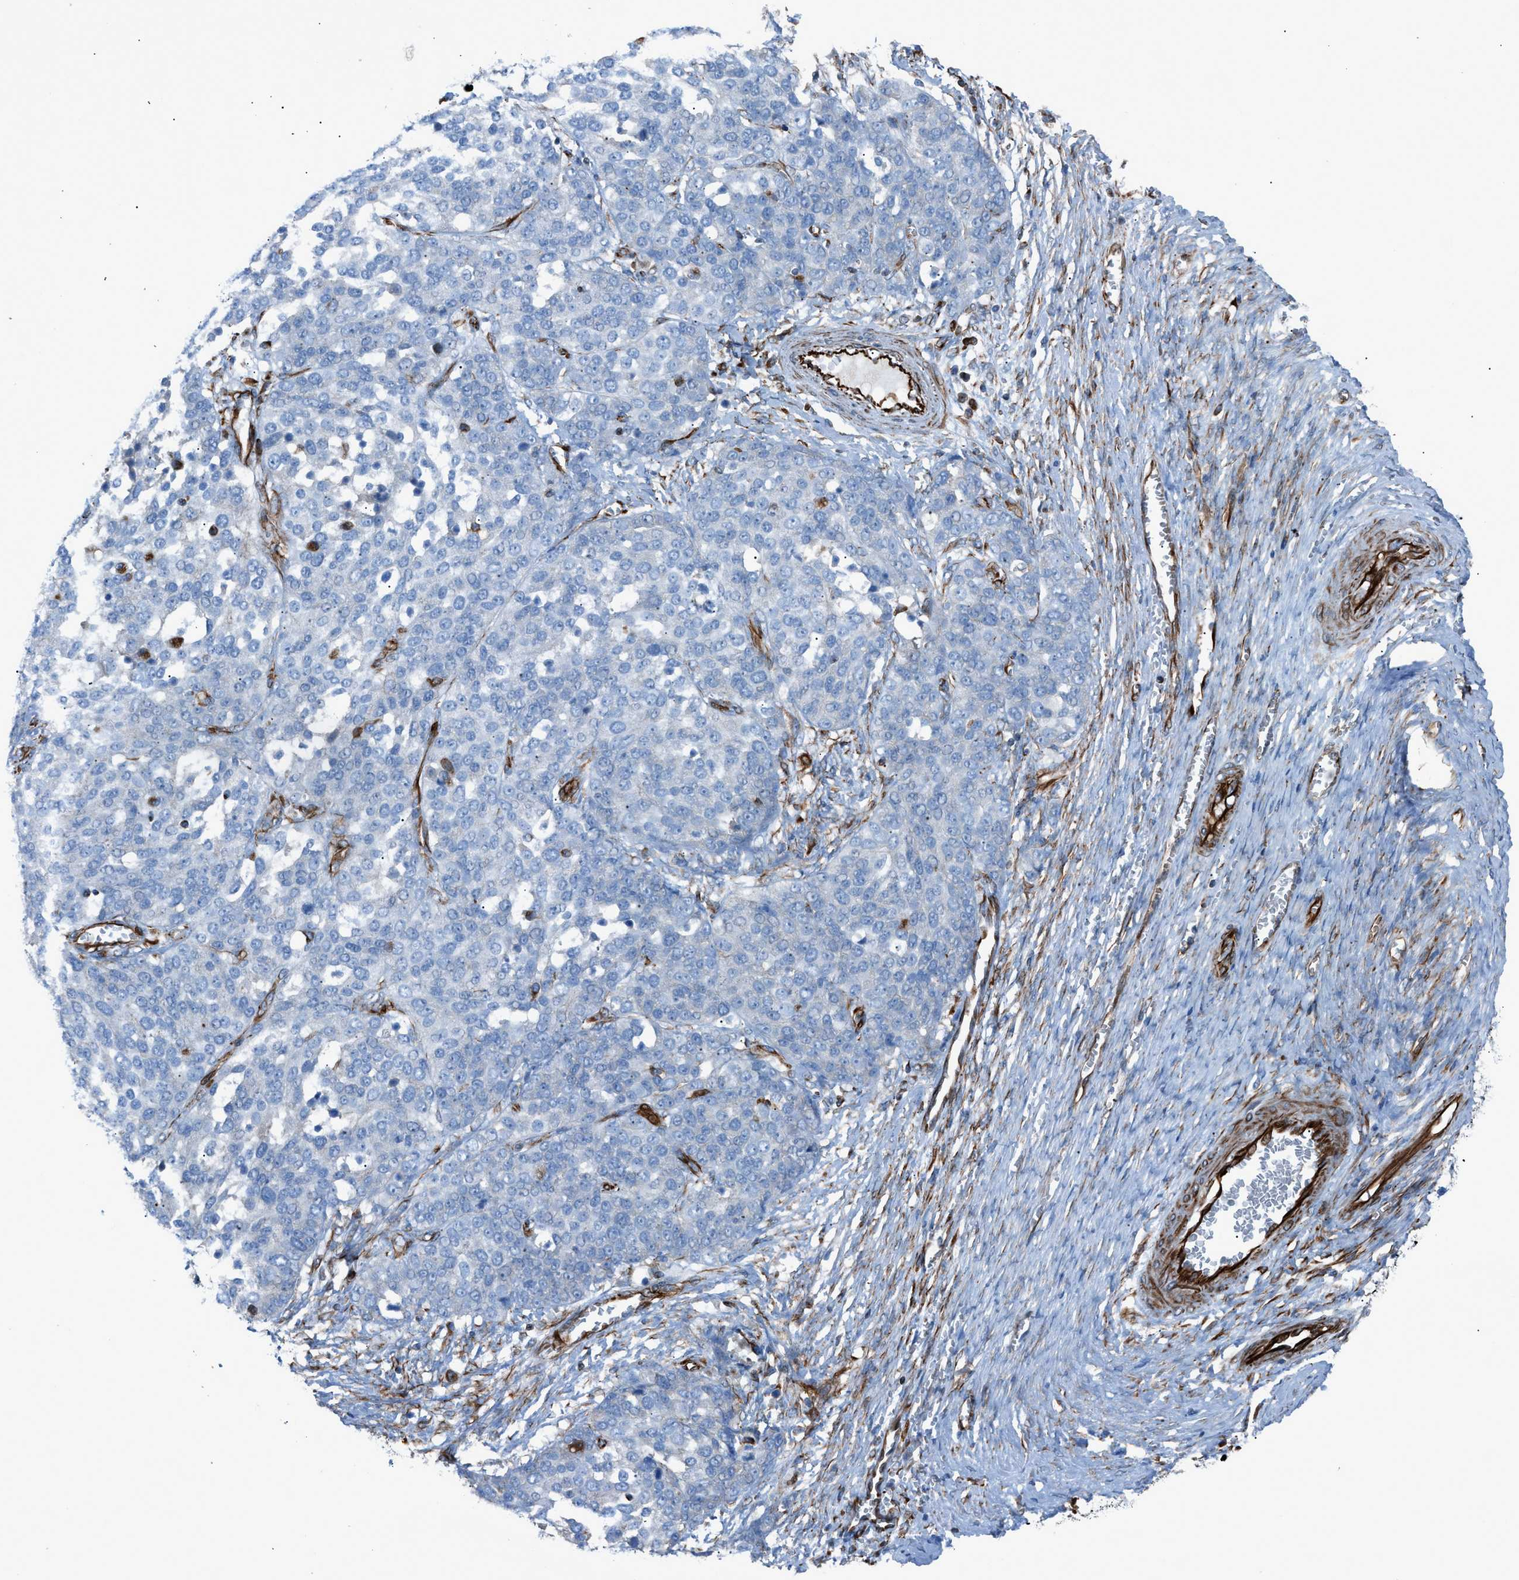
{"staining": {"intensity": "negative", "quantity": "none", "location": "none"}, "tissue": "ovarian cancer", "cell_type": "Tumor cells", "image_type": "cancer", "snomed": [{"axis": "morphology", "description": "Cystadenocarcinoma, serous, NOS"}, {"axis": "topography", "description": "Ovary"}], "caption": "Tumor cells are negative for brown protein staining in serous cystadenocarcinoma (ovarian).", "gene": "CABP7", "patient": {"sex": "female", "age": 44}}